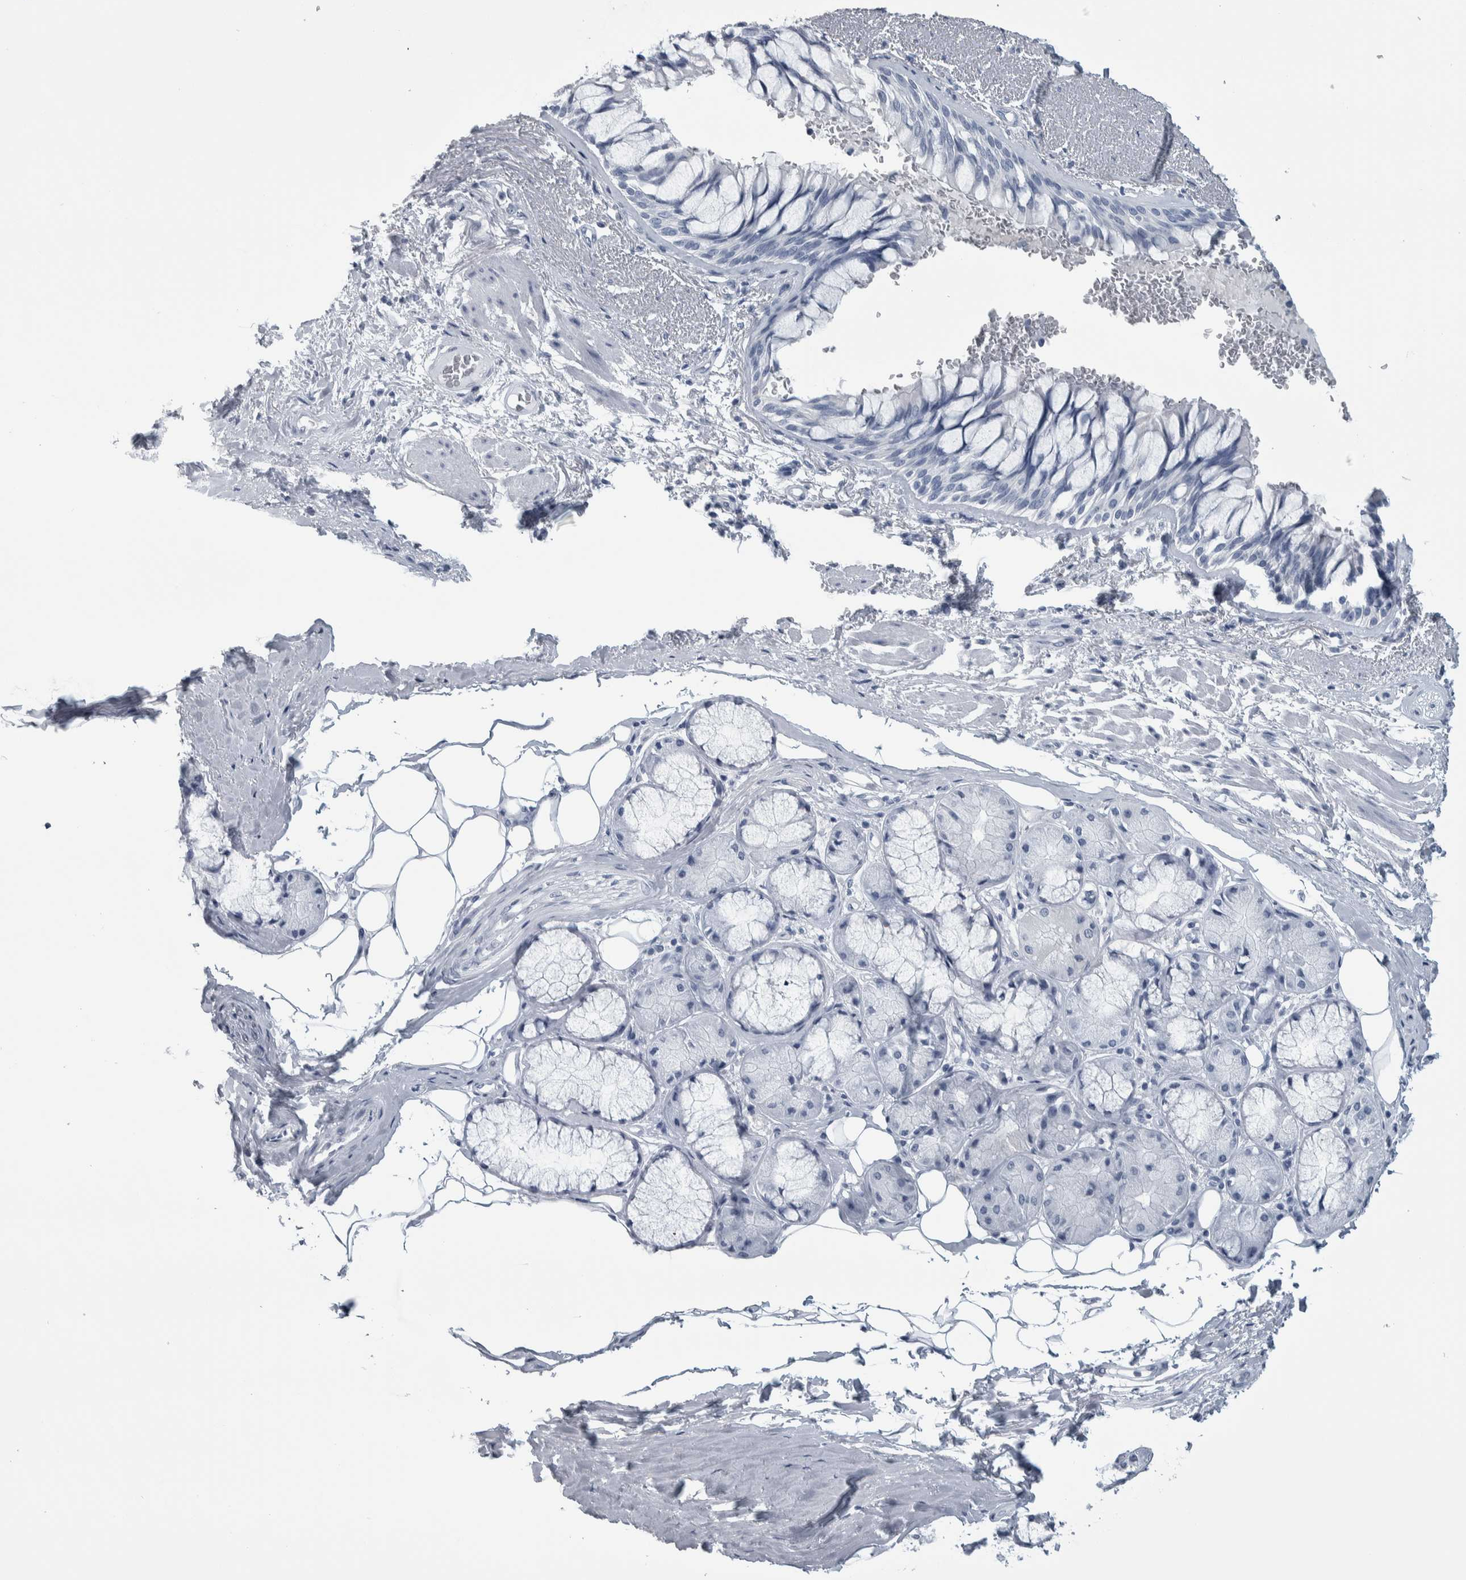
{"staining": {"intensity": "negative", "quantity": "none", "location": "none"}, "tissue": "bronchus", "cell_type": "Respiratory epithelial cells", "image_type": "normal", "snomed": [{"axis": "morphology", "description": "Normal tissue, NOS"}, {"axis": "topography", "description": "Bronchus"}], "caption": "IHC histopathology image of unremarkable bronchus: bronchus stained with DAB exhibits no significant protein expression in respiratory epithelial cells. (DAB IHC with hematoxylin counter stain).", "gene": "CDH17", "patient": {"sex": "male", "age": 66}}